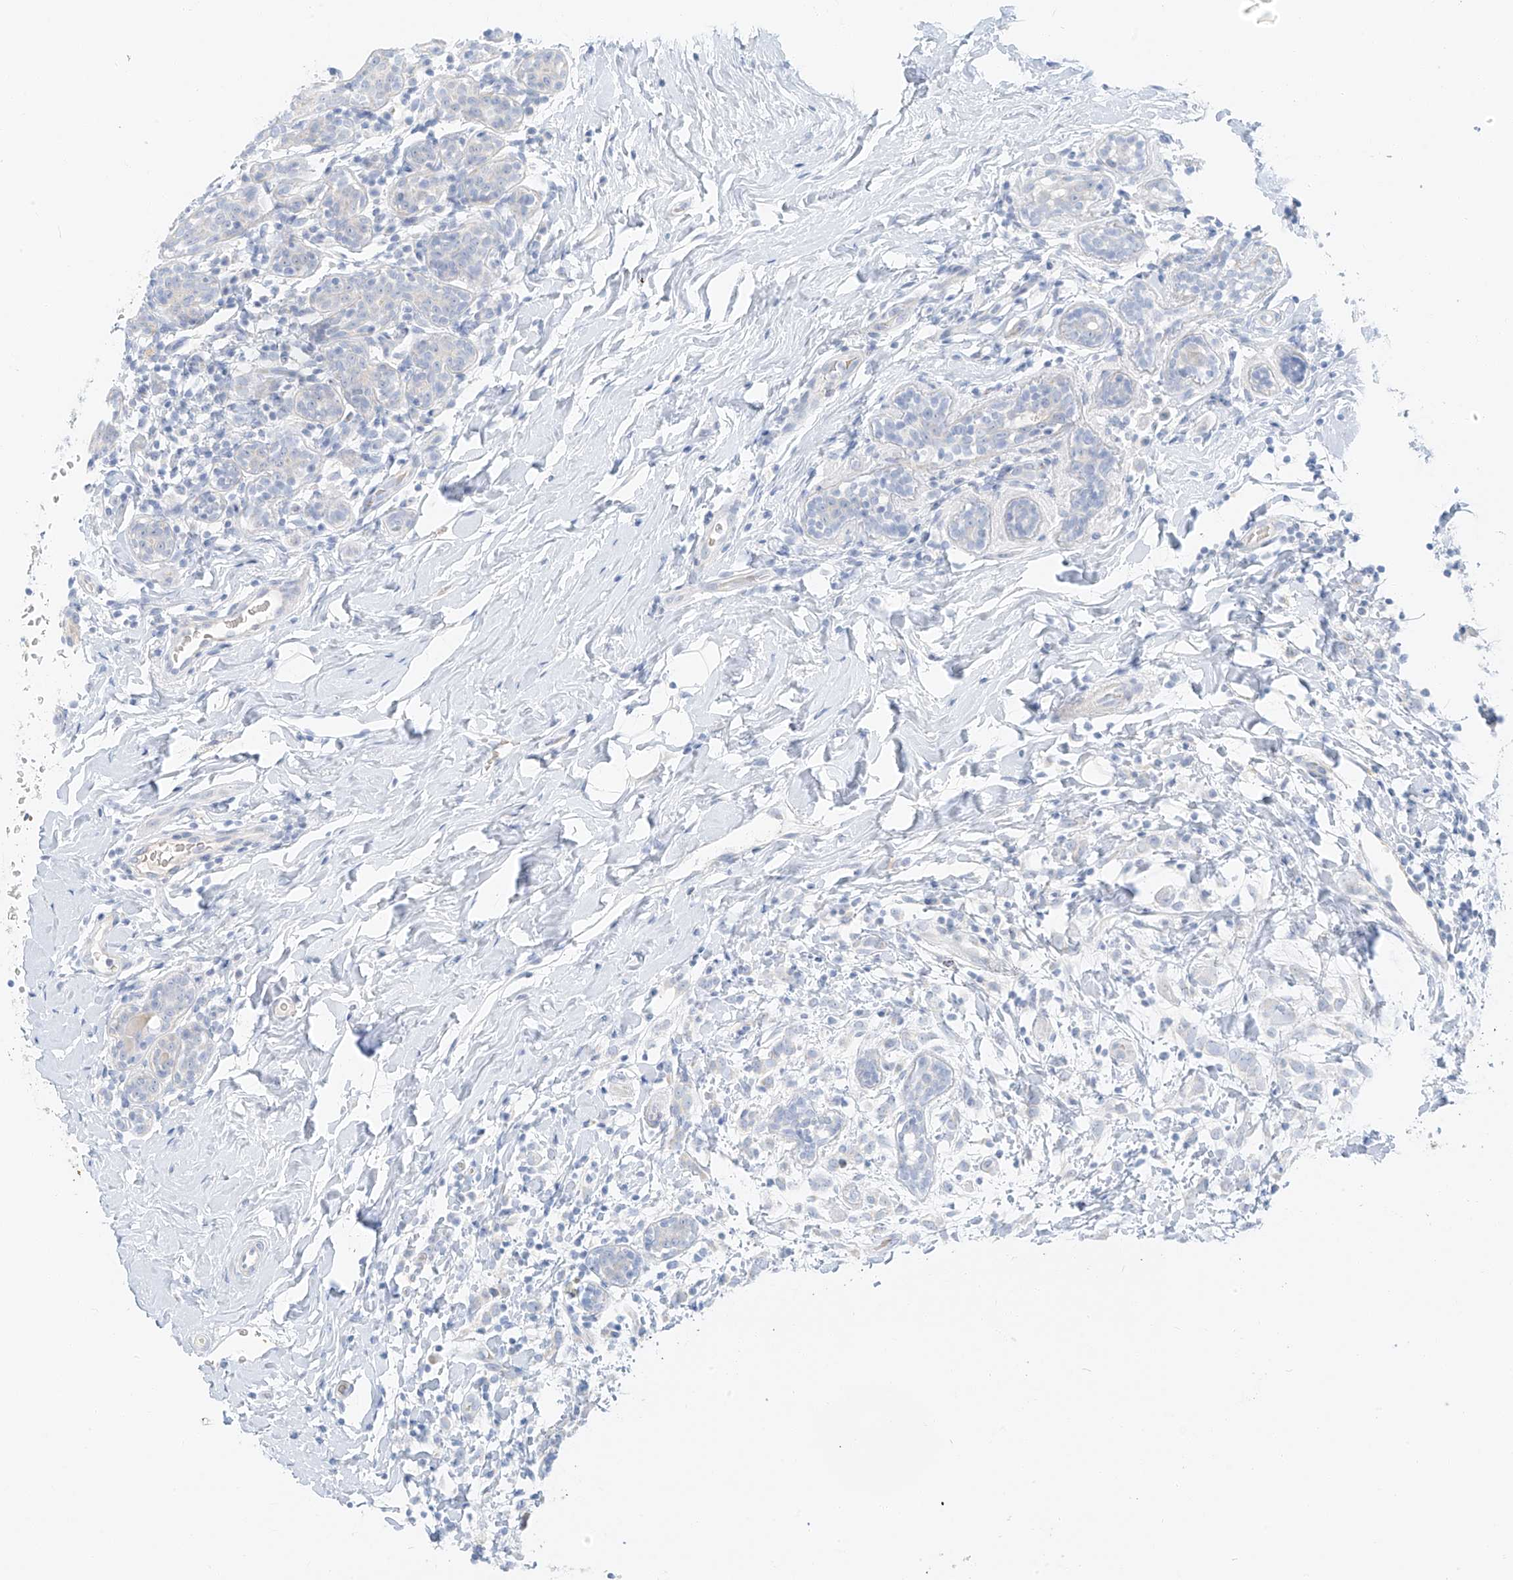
{"staining": {"intensity": "negative", "quantity": "none", "location": "none"}, "tissue": "breast cancer", "cell_type": "Tumor cells", "image_type": "cancer", "snomed": [{"axis": "morphology", "description": "Normal tissue, NOS"}, {"axis": "morphology", "description": "Lobular carcinoma"}, {"axis": "topography", "description": "Breast"}], "caption": "The histopathology image demonstrates no staining of tumor cells in breast cancer (lobular carcinoma). (Brightfield microscopy of DAB (3,3'-diaminobenzidine) immunohistochemistry (IHC) at high magnification).", "gene": "PGC", "patient": {"sex": "female", "age": 47}}